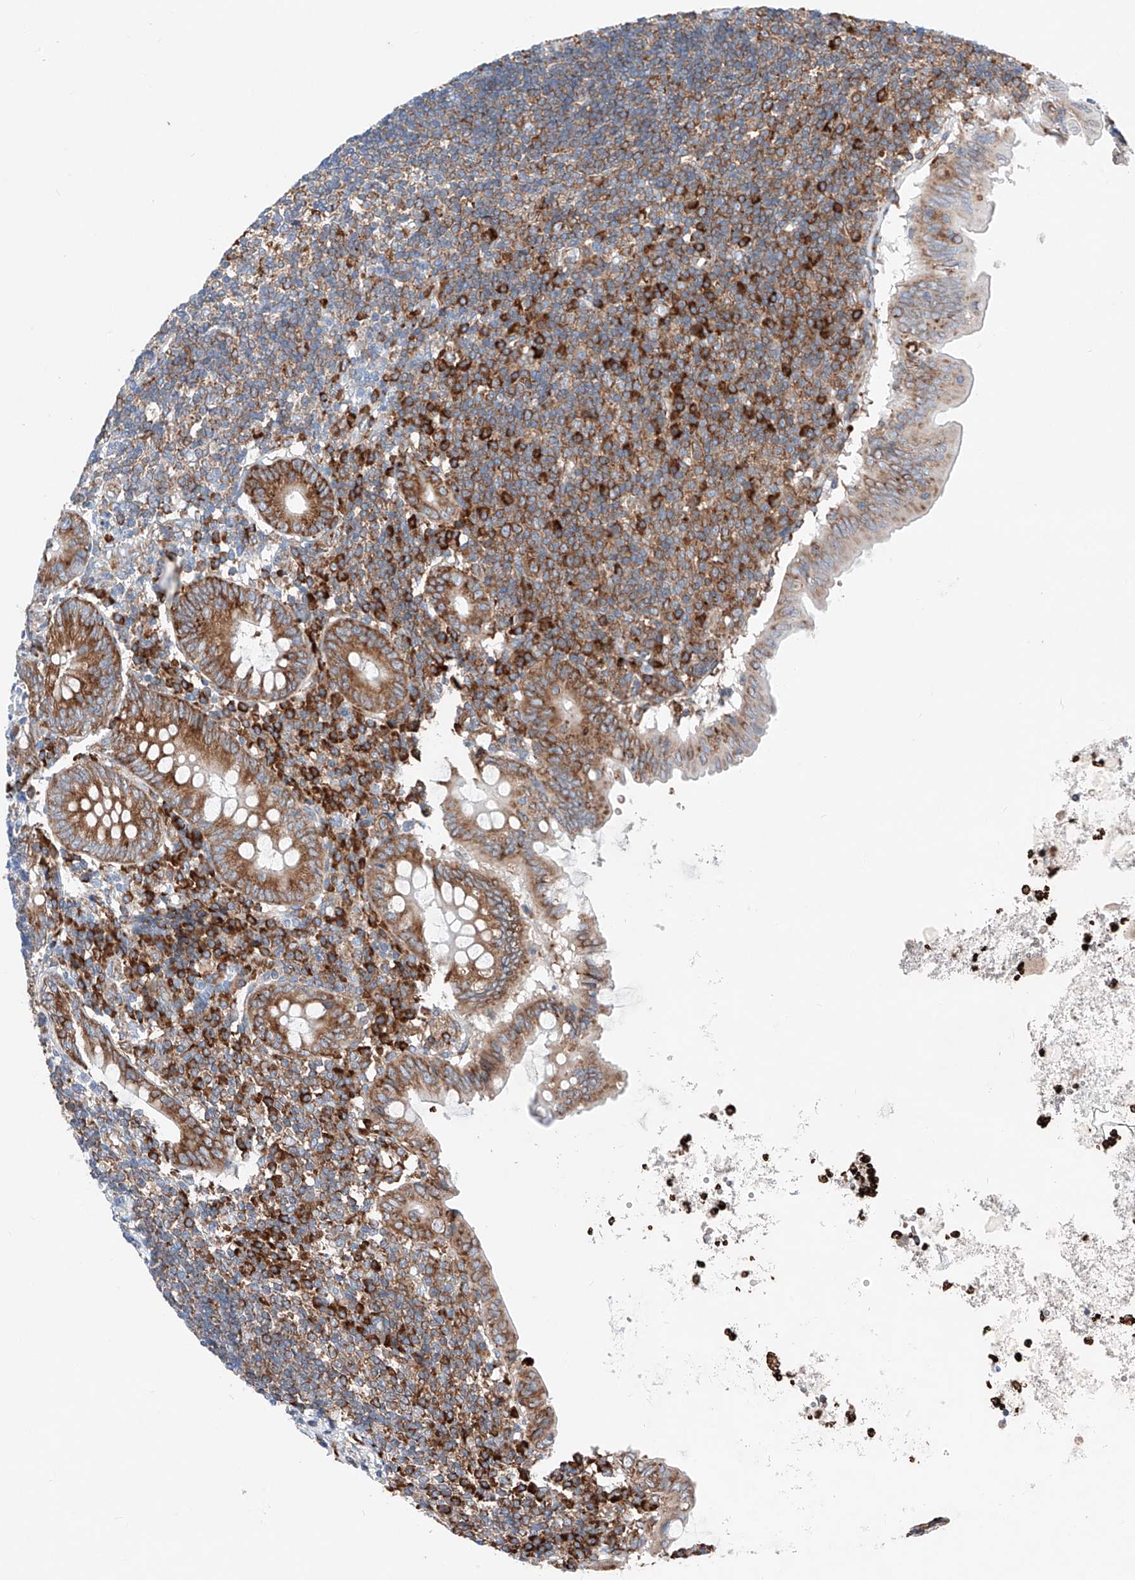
{"staining": {"intensity": "strong", "quantity": ">75%", "location": "cytoplasmic/membranous"}, "tissue": "appendix", "cell_type": "Glandular cells", "image_type": "normal", "snomed": [{"axis": "morphology", "description": "Normal tissue, NOS"}, {"axis": "topography", "description": "Appendix"}], "caption": "Immunohistochemistry (IHC) histopathology image of benign appendix: human appendix stained using immunohistochemistry (IHC) displays high levels of strong protein expression localized specifically in the cytoplasmic/membranous of glandular cells, appearing as a cytoplasmic/membranous brown color.", "gene": "CRELD1", "patient": {"sex": "female", "age": 54}}